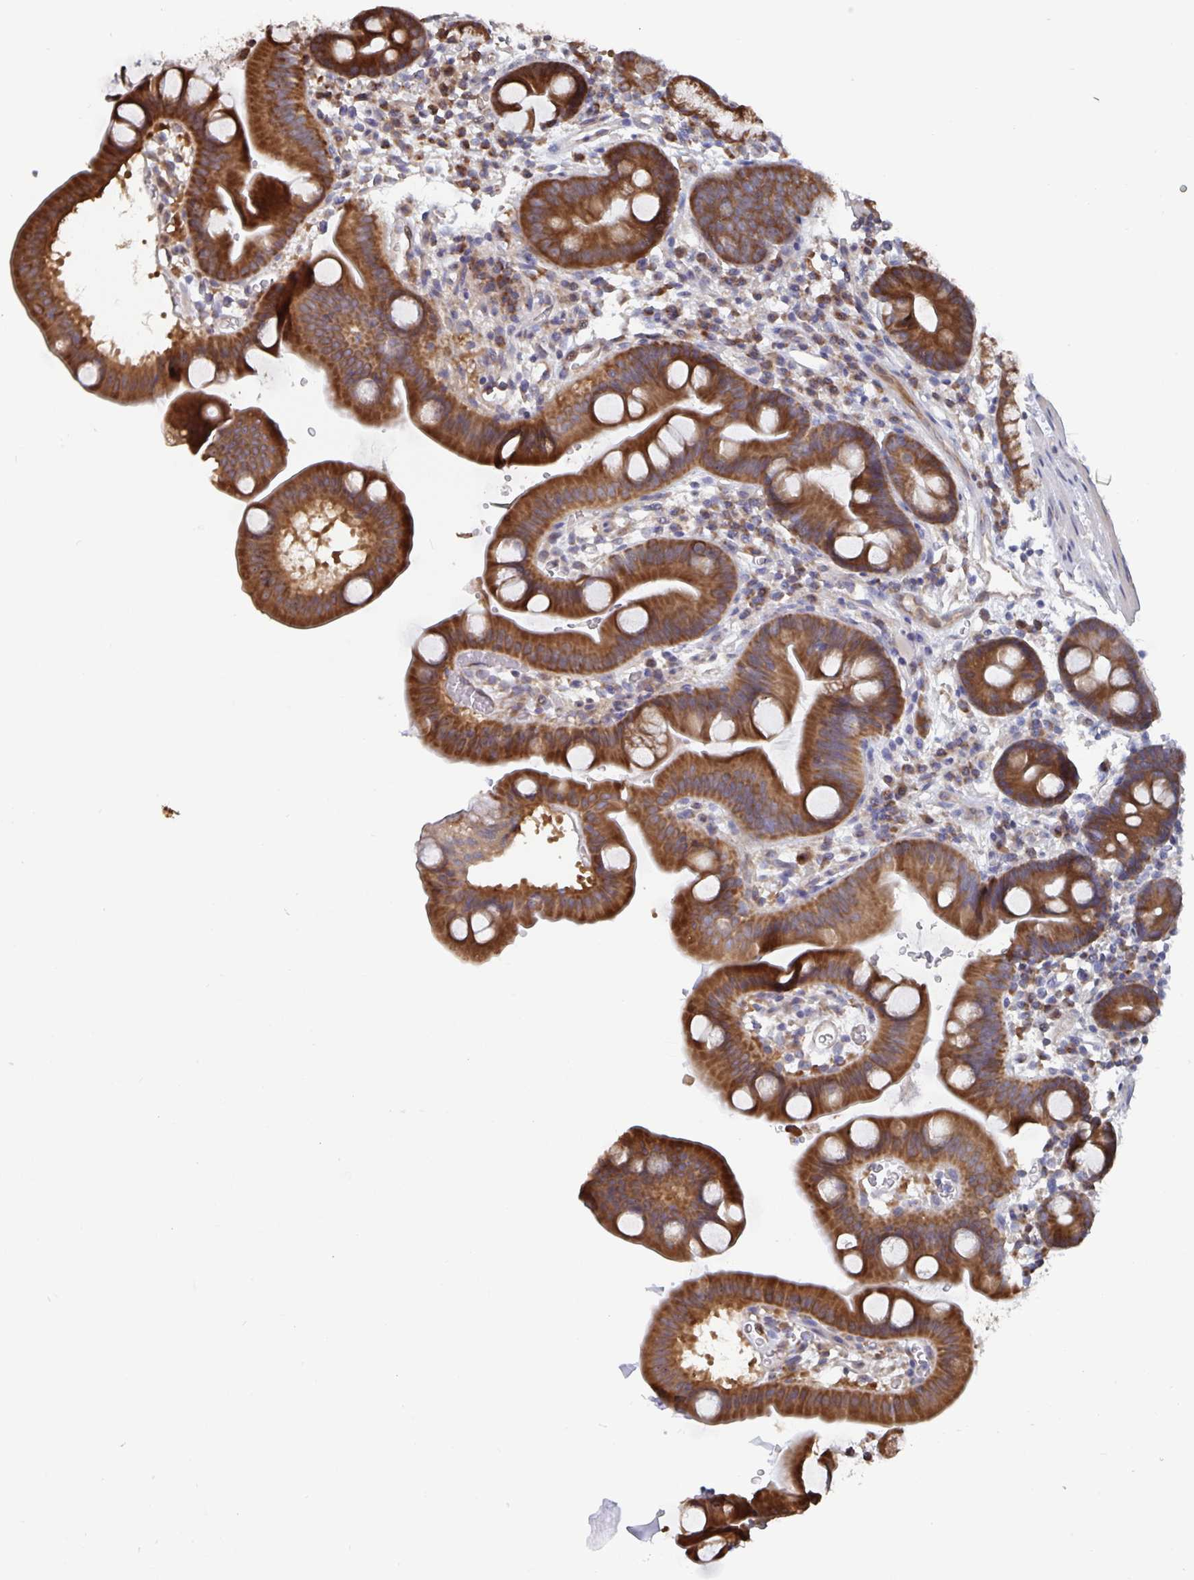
{"staining": {"intensity": "strong", "quantity": ">75%", "location": "cytoplasmic/membranous"}, "tissue": "duodenum", "cell_type": "Glandular cells", "image_type": "normal", "snomed": [{"axis": "morphology", "description": "Normal tissue, NOS"}, {"axis": "topography", "description": "Duodenum"}], "caption": "DAB immunohistochemical staining of normal duodenum exhibits strong cytoplasmic/membranous protein expression in about >75% of glandular cells.", "gene": "ACACA", "patient": {"sex": "male", "age": 59}}